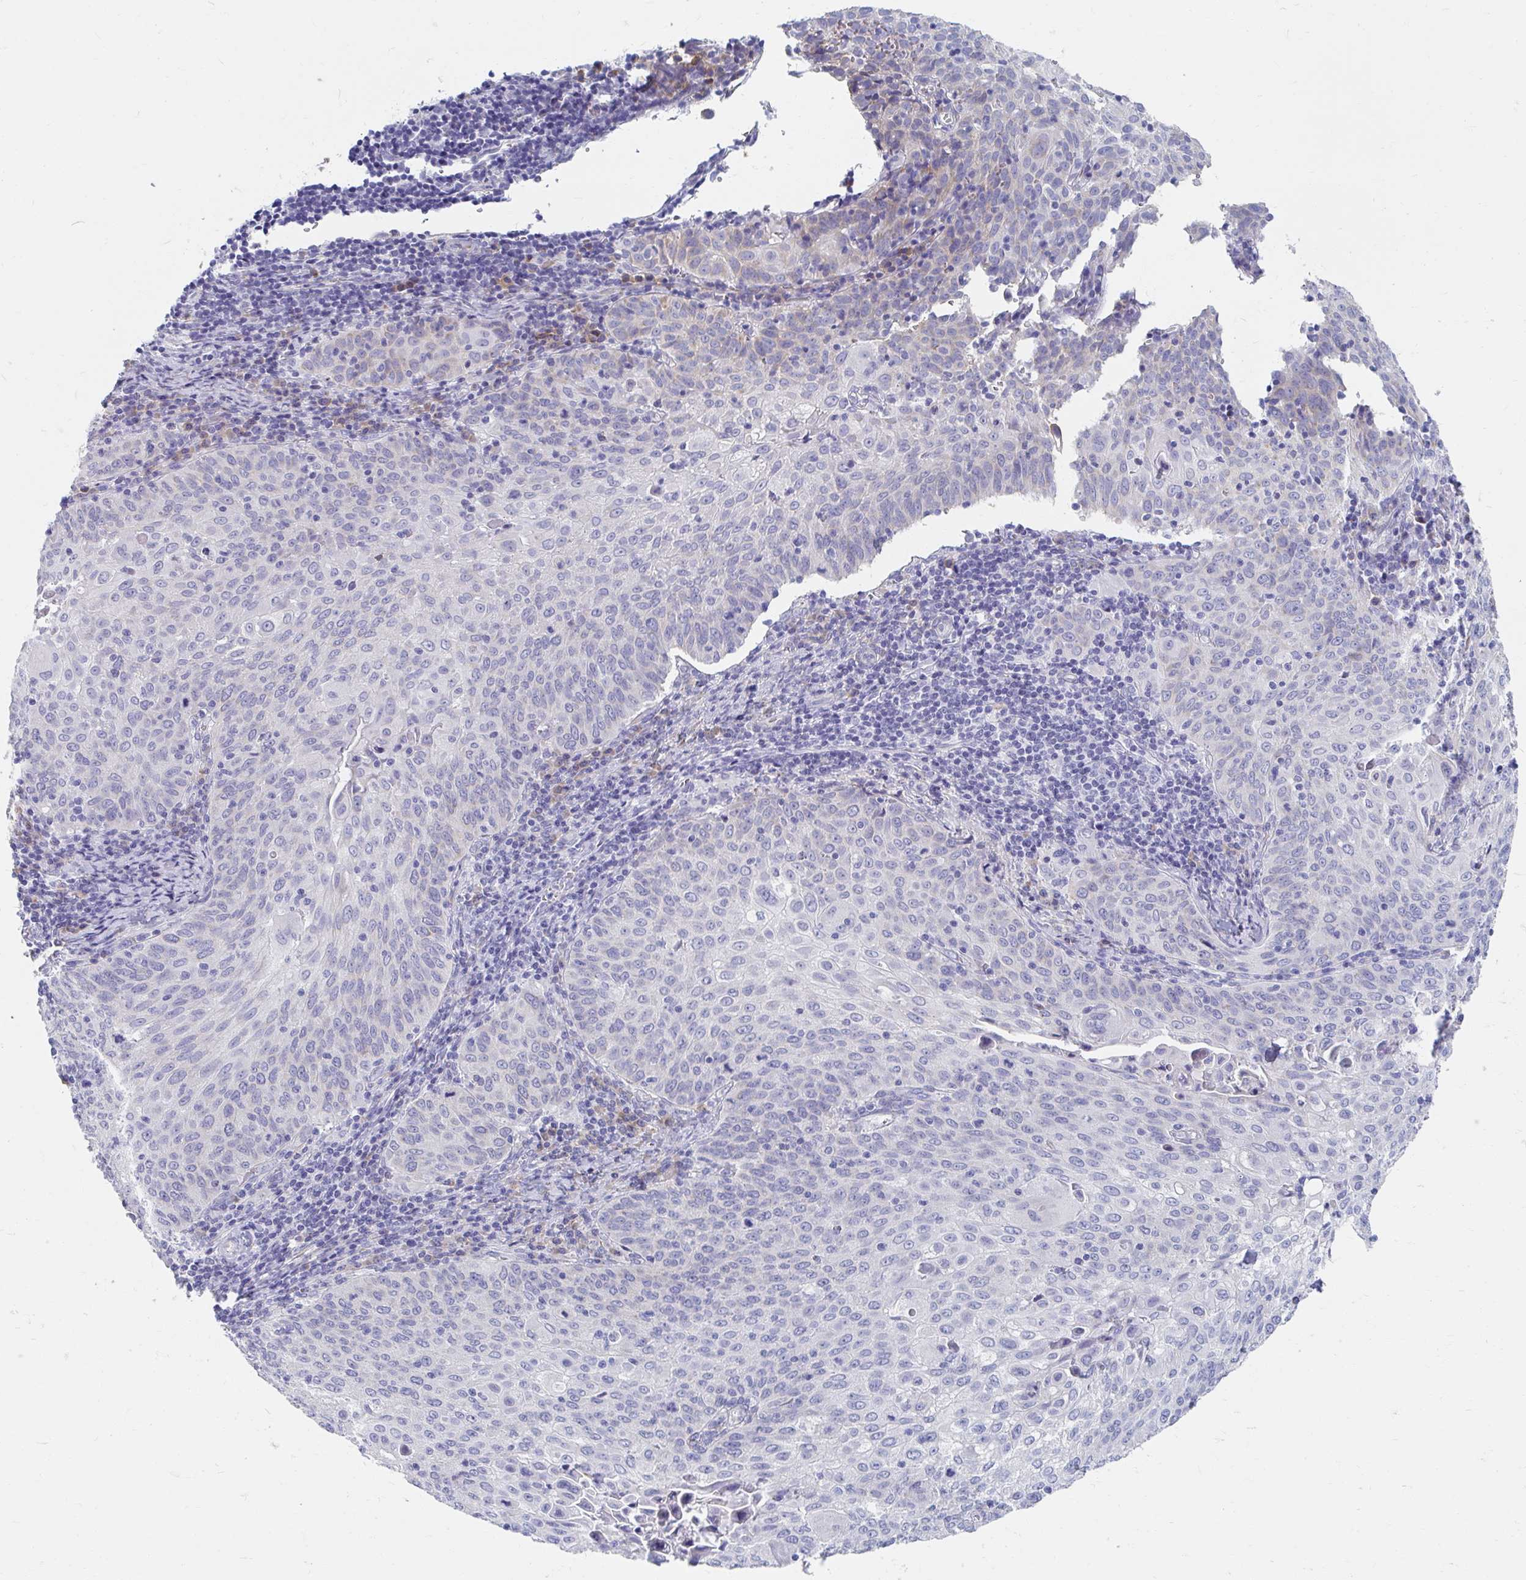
{"staining": {"intensity": "negative", "quantity": "none", "location": "none"}, "tissue": "cervical cancer", "cell_type": "Tumor cells", "image_type": "cancer", "snomed": [{"axis": "morphology", "description": "Squamous cell carcinoma, NOS"}, {"axis": "topography", "description": "Cervix"}], "caption": "Tumor cells show no significant protein expression in cervical squamous cell carcinoma.", "gene": "MYLK2", "patient": {"sex": "female", "age": 65}}